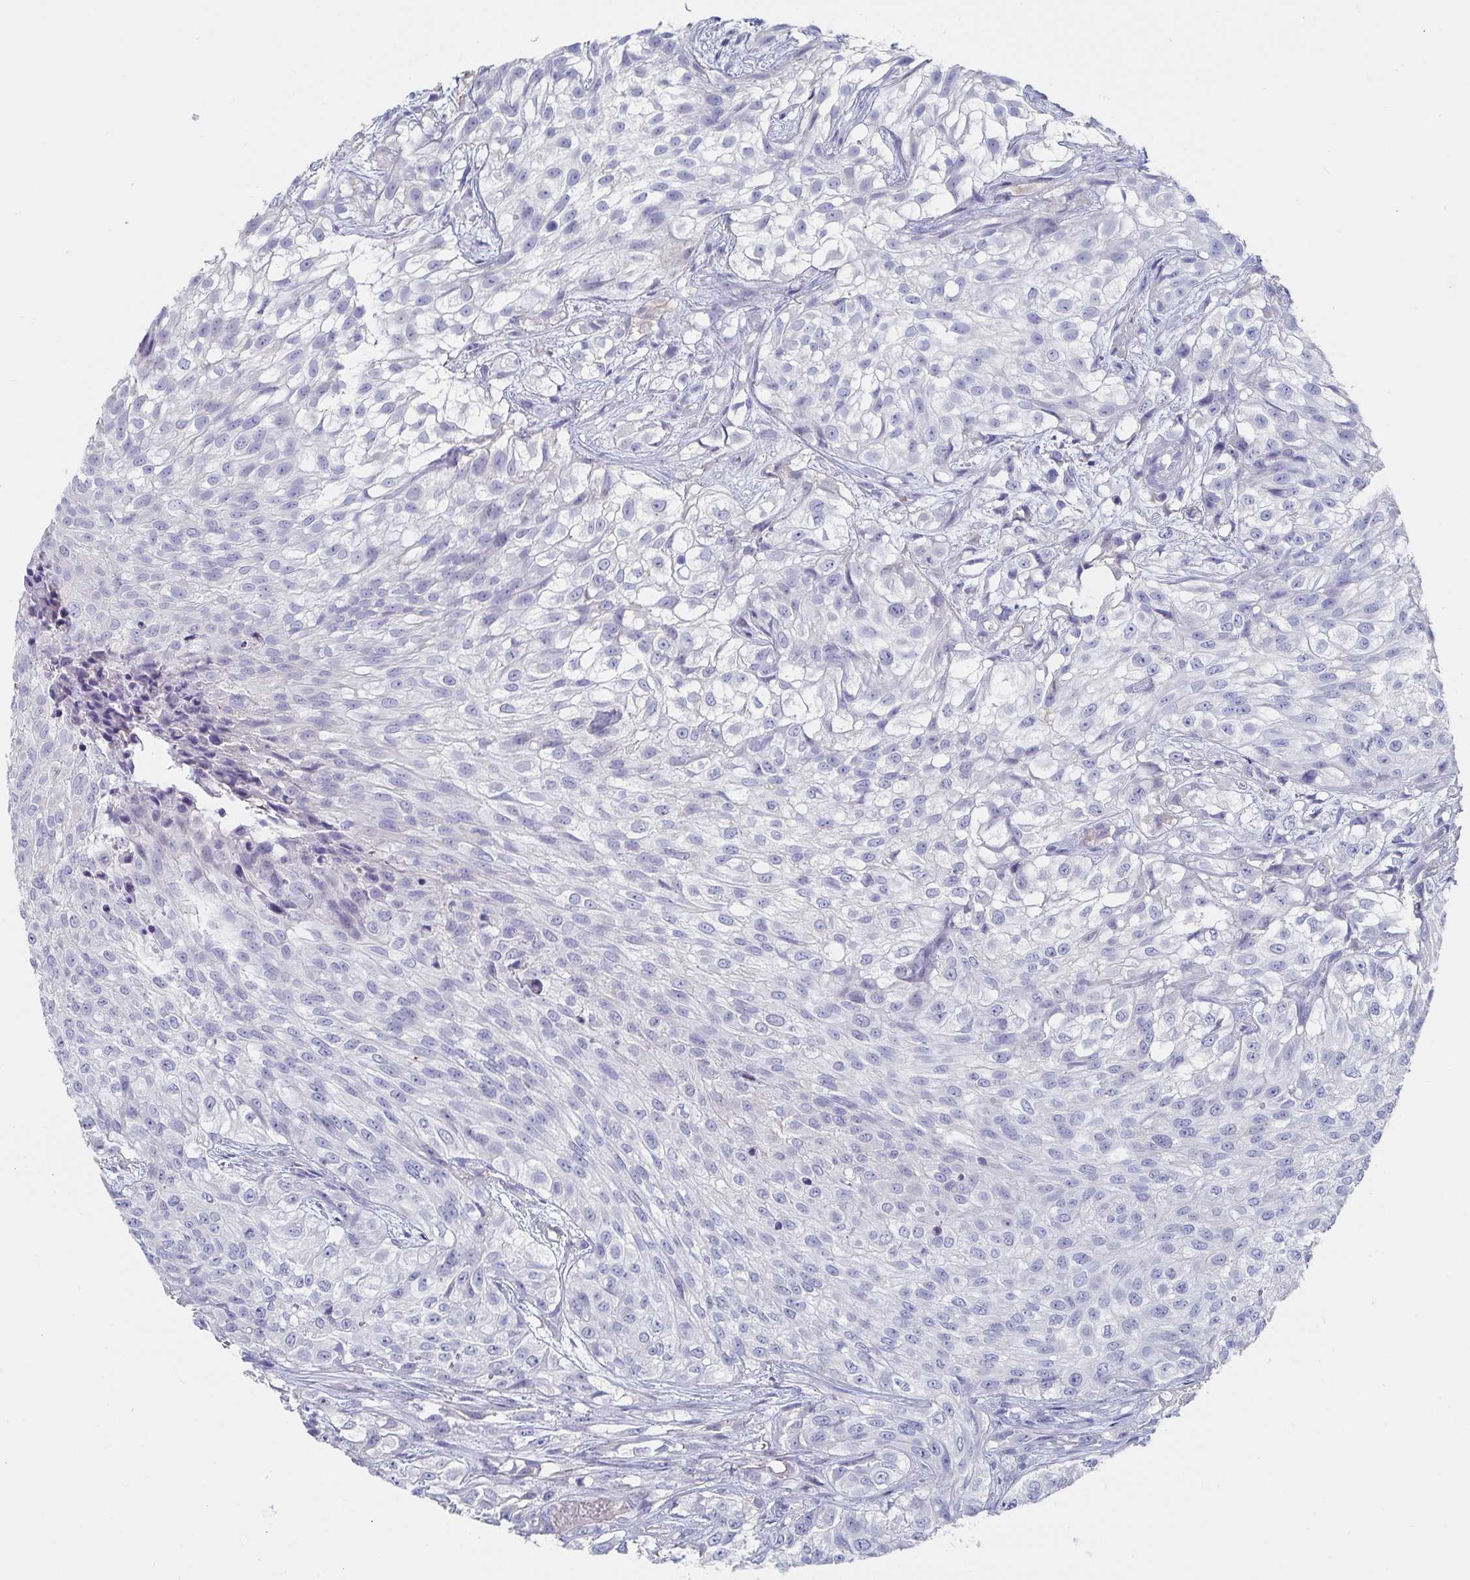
{"staining": {"intensity": "negative", "quantity": "none", "location": "none"}, "tissue": "urothelial cancer", "cell_type": "Tumor cells", "image_type": "cancer", "snomed": [{"axis": "morphology", "description": "Urothelial carcinoma, High grade"}, {"axis": "topography", "description": "Urinary bladder"}], "caption": "Immunohistochemical staining of human urothelial carcinoma (high-grade) shows no significant positivity in tumor cells.", "gene": "CFAP69", "patient": {"sex": "male", "age": 56}}